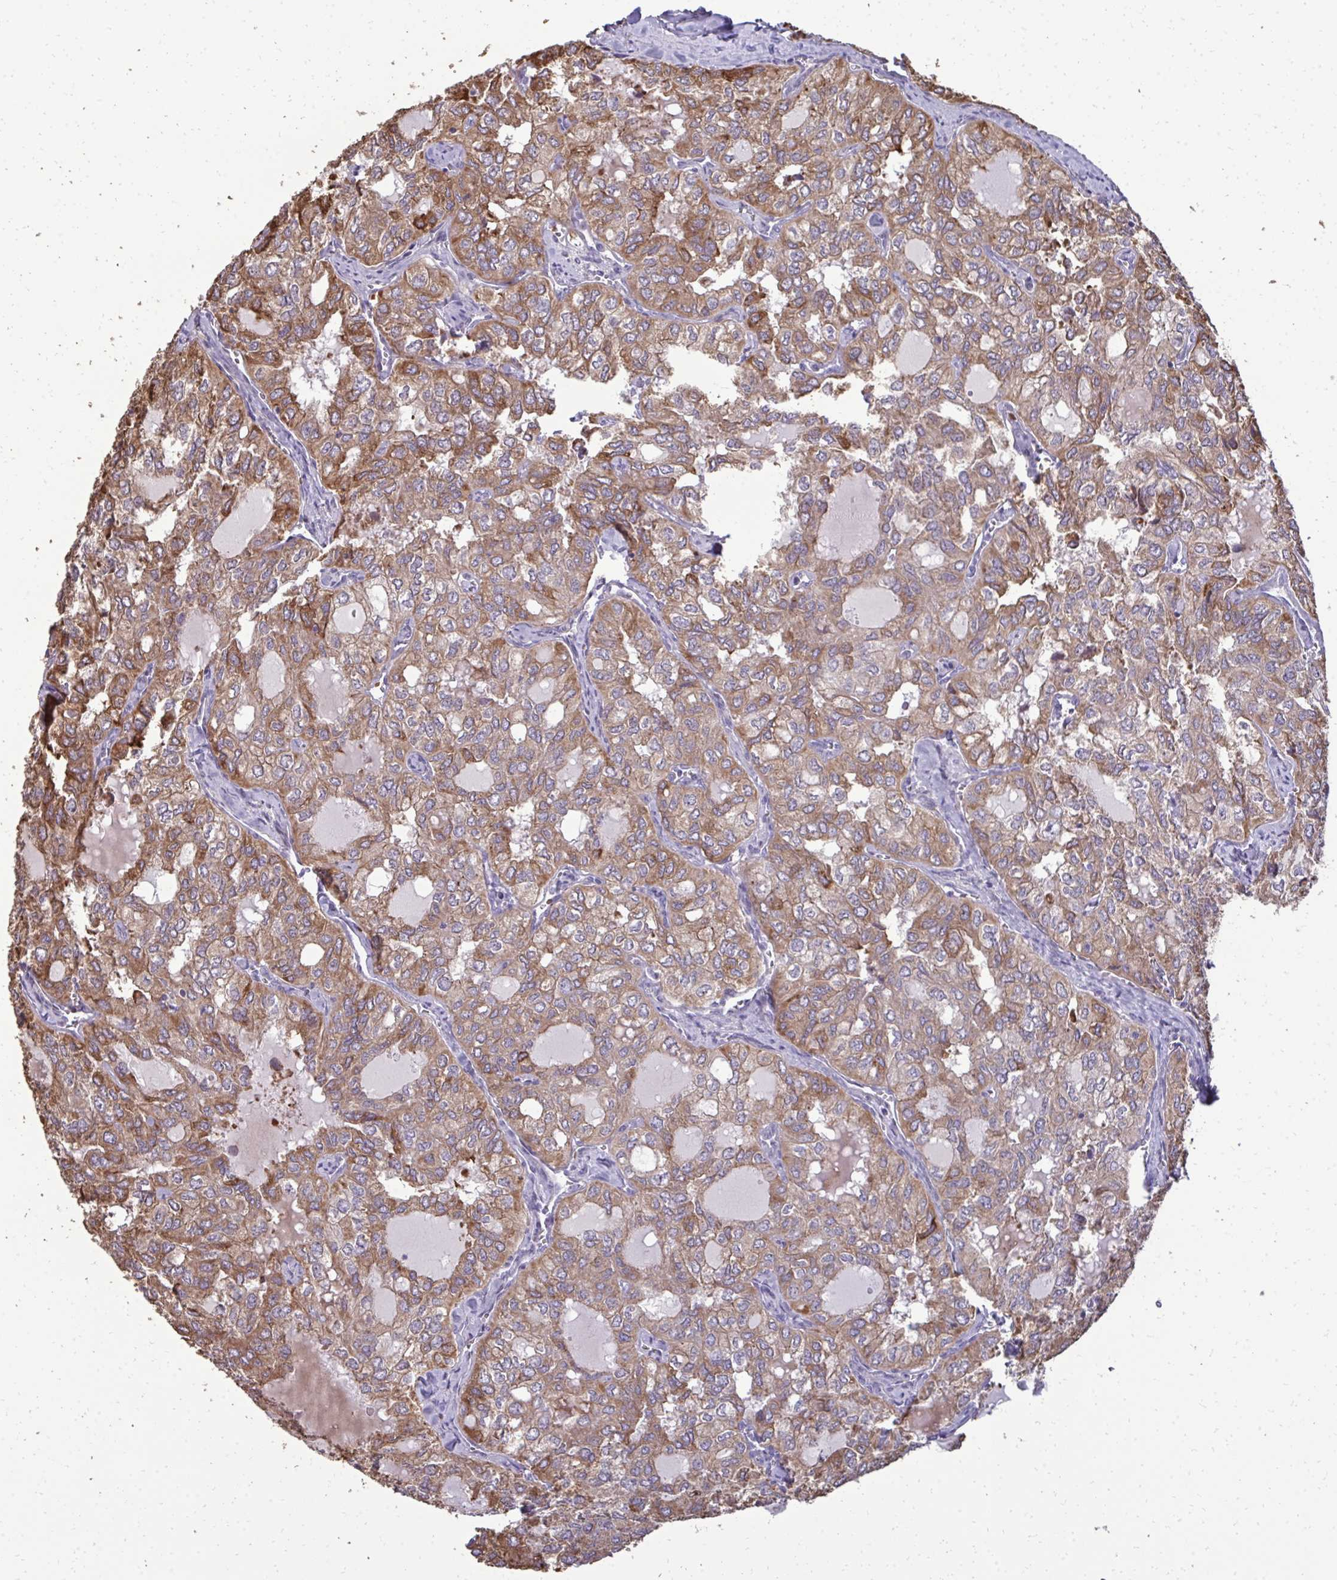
{"staining": {"intensity": "moderate", "quantity": ">75%", "location": "cytoplasmic/membranous"}, "tissue": "thyroid cancer", "cell_type": "Tumor cells", "image_type": "cancer", "snomed": [{"axis": "morphology", "description": "Follicular adenoma carcinoma, NOS"}, {"axis": "topography", "description": "Thyroid gland"}], "caption": "The image displays immunohistochemical staining of thyroid follicular adenoma carcinoma. There is moderate cytoplasmic/membranous positivity is appreciated in approximately >75% of tumor cells. The staining was performed using DAB (3,3'-diaminobenzidine) to visualize the protein expression in brown, while the nuclei were stained in blue with hematoxylin (Magnification: 20x).", "gene": "FIBCD1", "patient": {"sex": "male", "age": 75}}